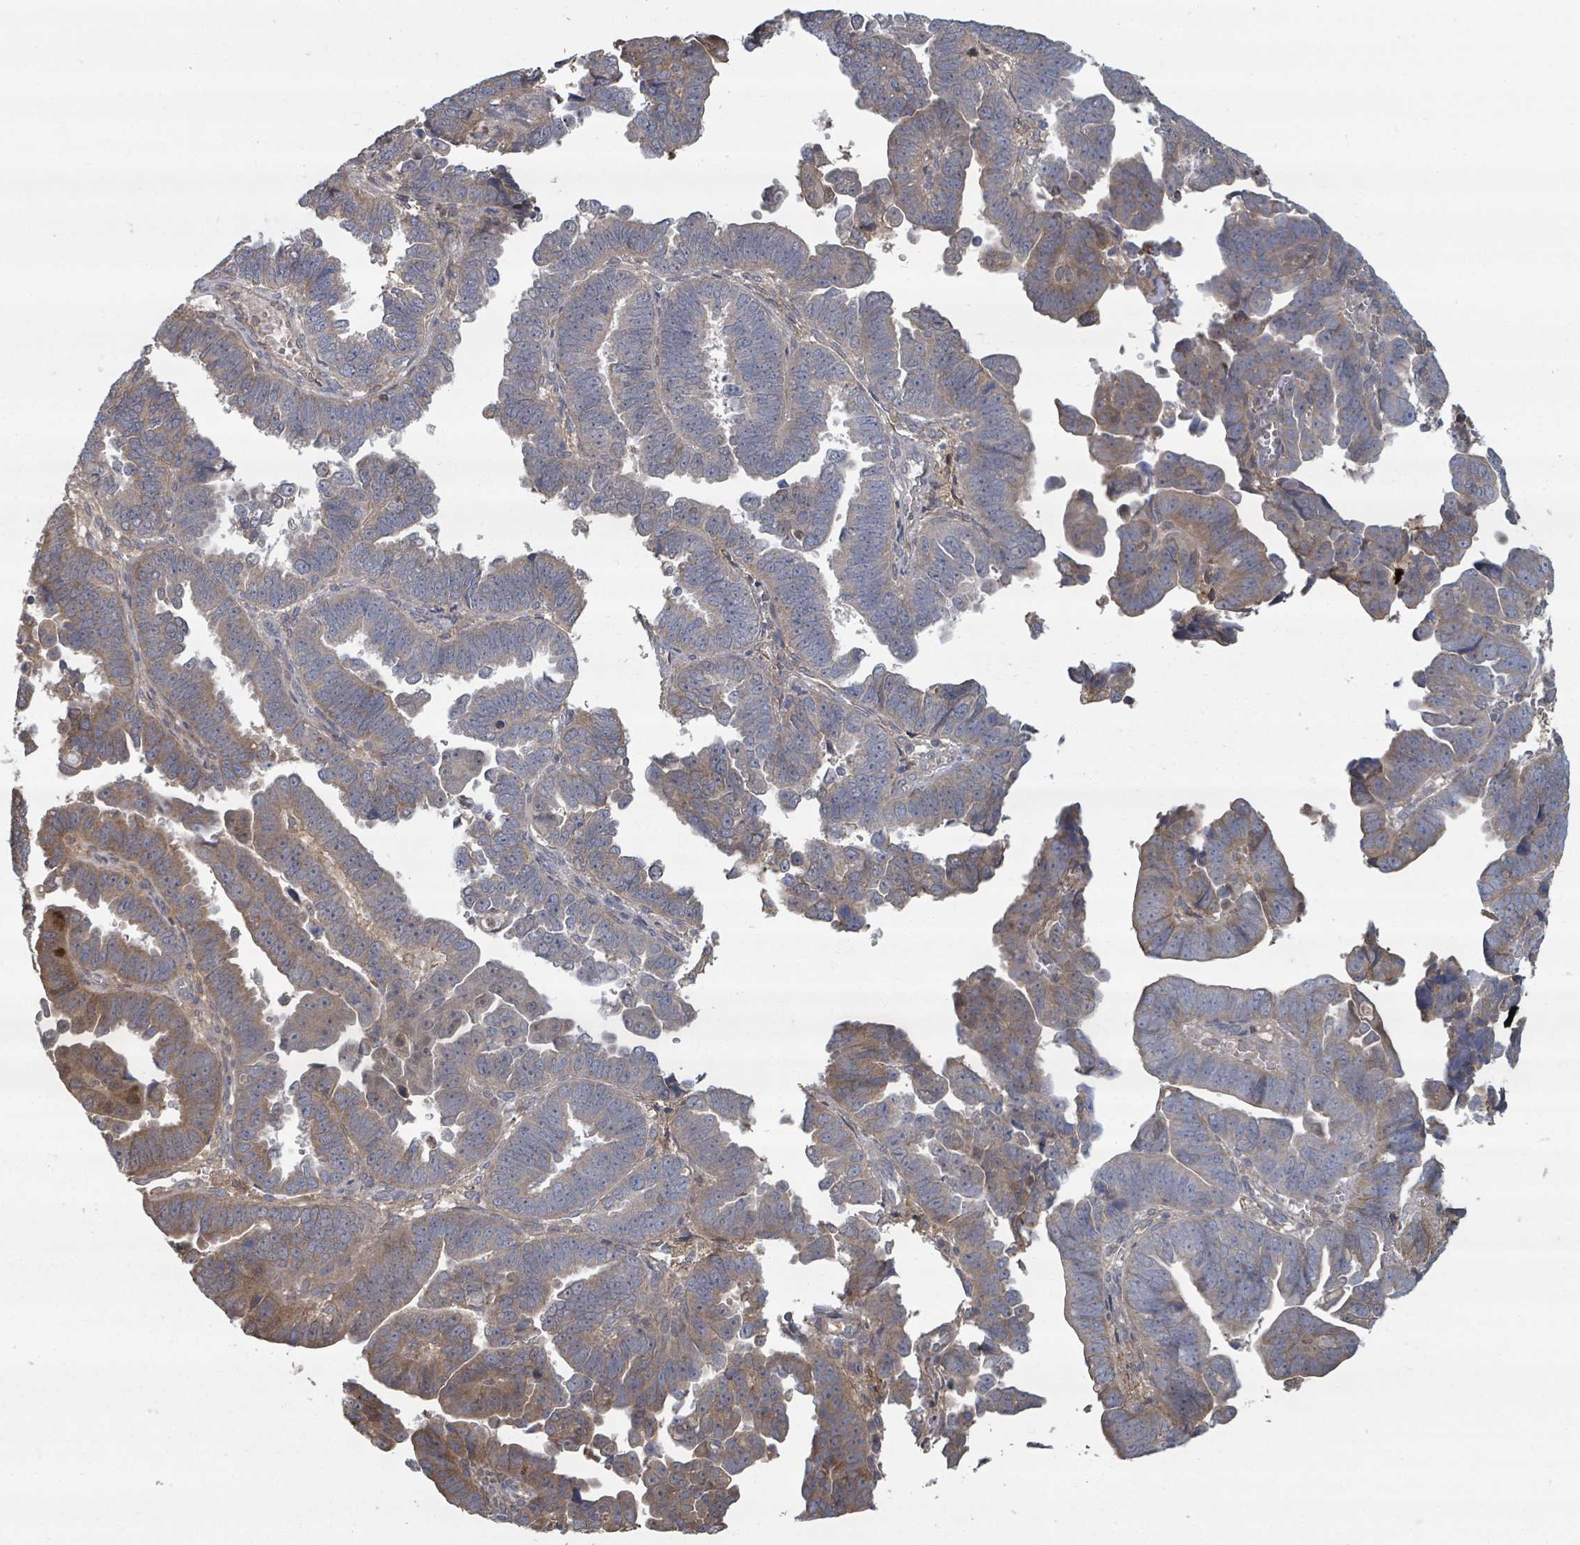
{"staining": {"intensity": "moderate", "quantity": "25%-75%", "location": "cytoplasmic/membranous"}, "tissue": "endometrial cancer", "cell_type": "Tumor cells", "image_type": "cancer", "snomed": [{"axis": "morphology", "description": "Adenocarcinoma, NOS"}, {"axis": "topography", "description": "Endometrium"}], "caption": "A high-resolution micrograph shows immunohistochemistry staining of endometrial cancer, which reveals moderate cytoplasmic/membranous expression in about 25%-75% of tumor cells.", "gene": "GABBR1", "patient": {"sex": "female", "age": 75}}